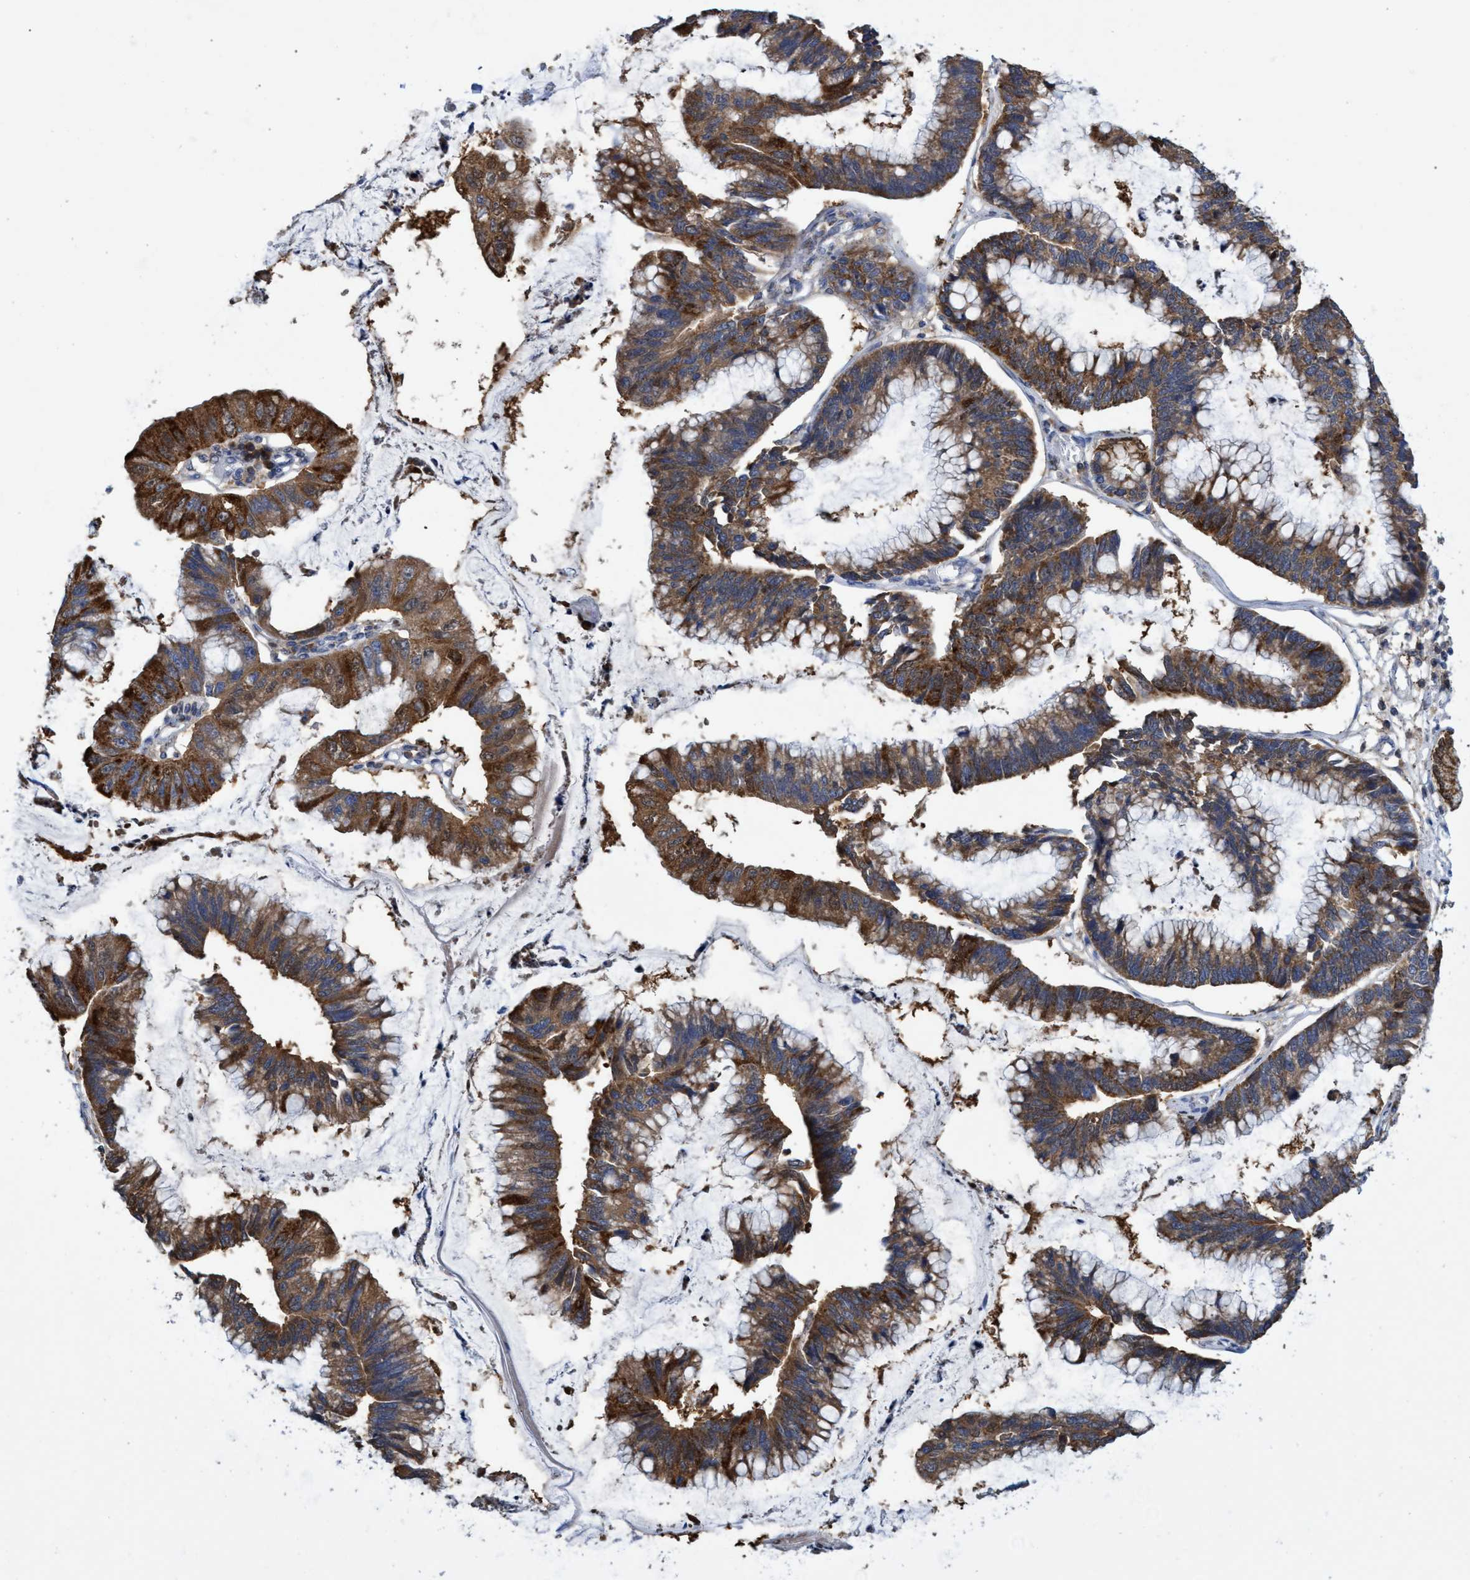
{"staining": {"intensity": "strong", "quantity": ">75%", "location": "cytoplasmic/membranous"}, "tissue": "stomach cancer", "cell_type": "Tumor cells", "image_type": "cancer", "snomed": [{"axis": "morphology", "description": "Adenocarcinoma, NOS"}, {"axis": "topography", "description": "Stomach"}], "caption": "Human stomach cancer stained for a protein (brown) demonstrates strong cytoplasmic/membranous positive staining in about >75% of tumor cells.", "gene": "CRYZ", "patient": {"sex": "male", "age": 59}}